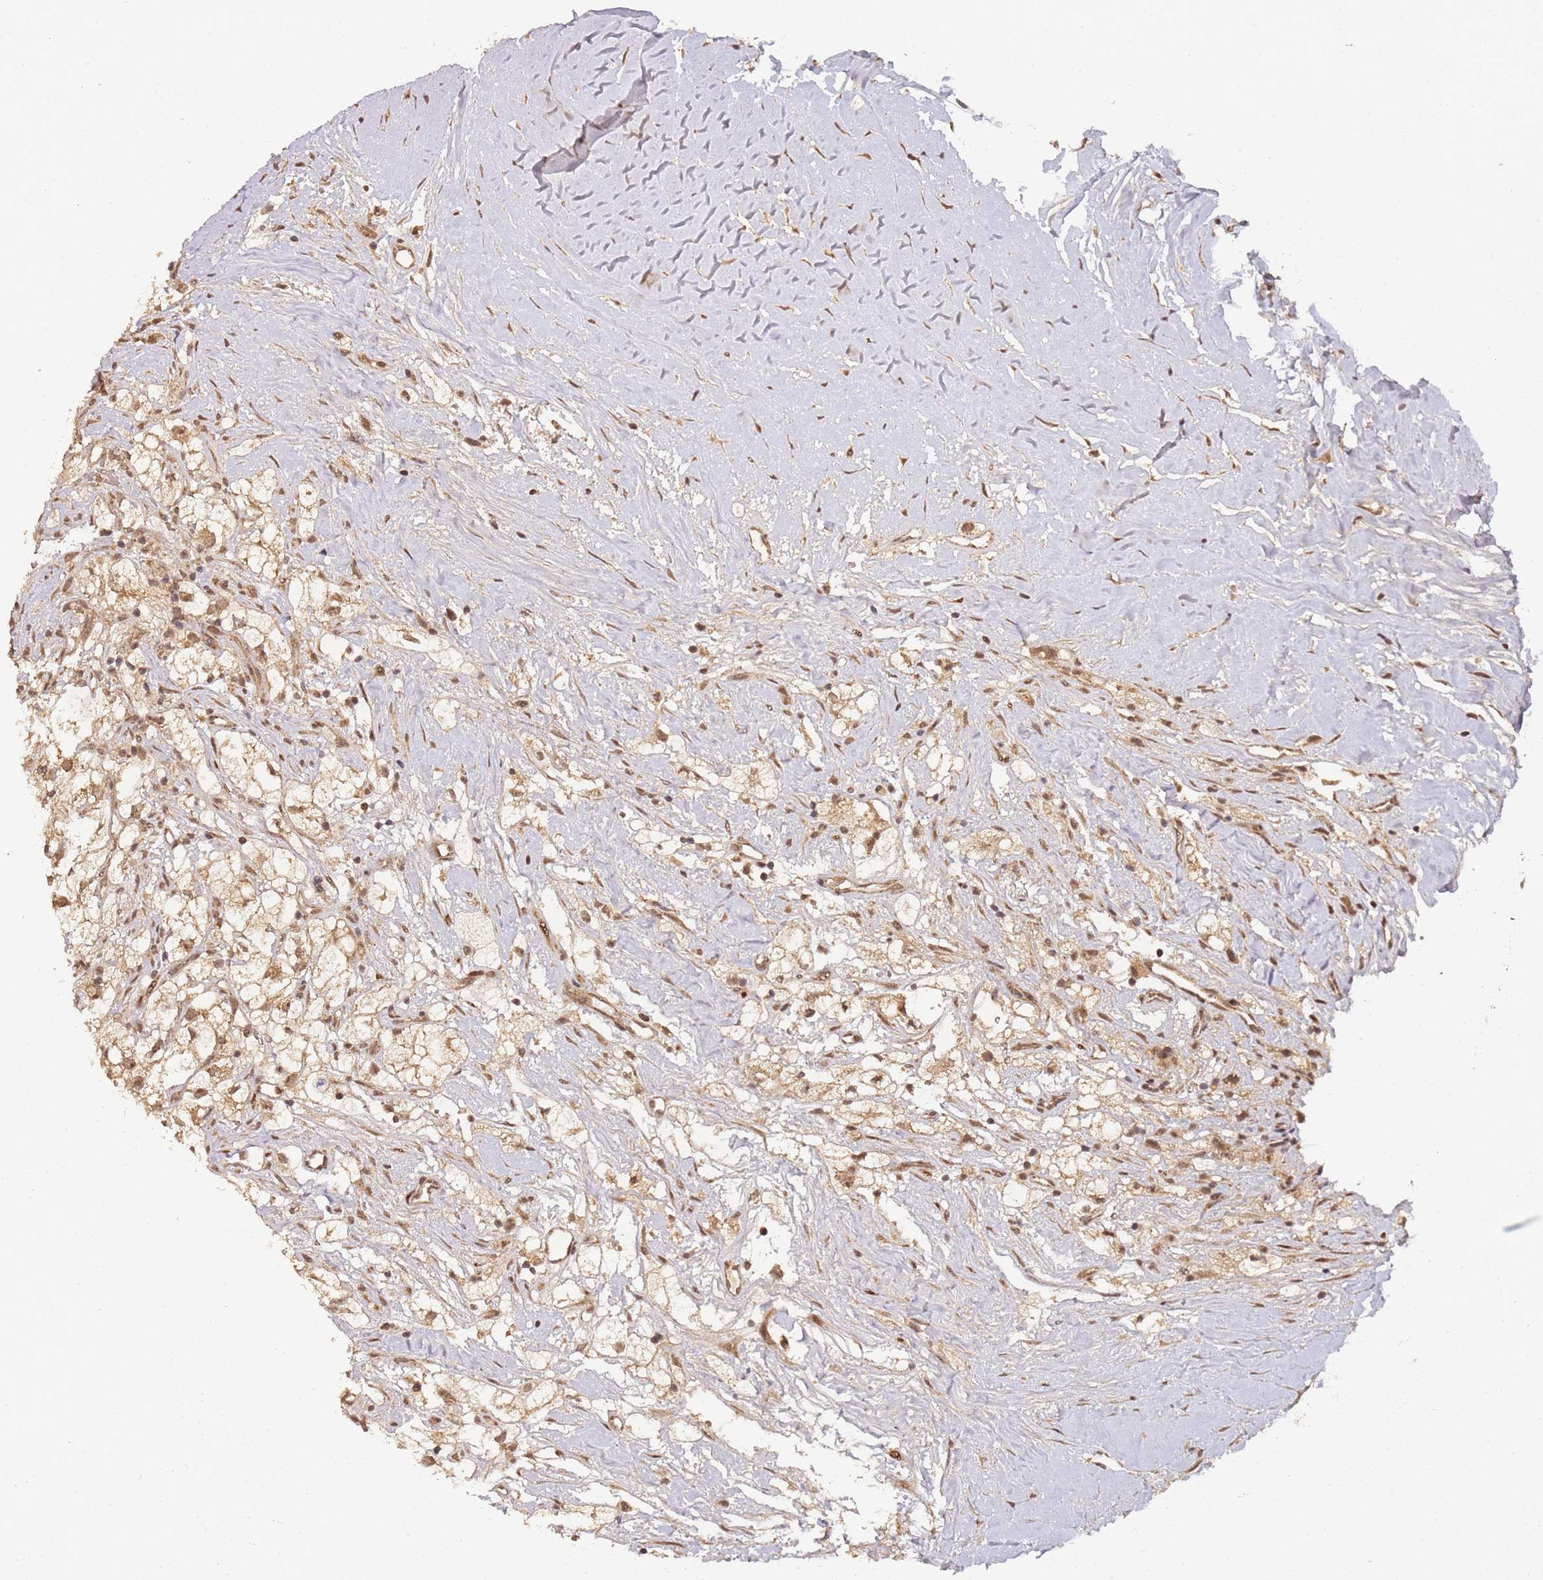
{"staining": {"intensity": "moderate", "quantity": ">75%", "location": "cytoplasmic/membranous,nuclear"}, "tissue": "renal cancer", "cell_type": "Tumor cells", "image_type": "cancer", "snomed": [{"axis": "morphology", "description": "Adenocarcinoma, NOS"}, {"axis": "topography", "description": "Kidney"}], "caption": "The histopathology image exhibits a brown stain indicating the presence of a protein in the cytoplasmic/membranous and nuclear of tumor cells in adenocarcinoma (renal). (DAB = brown stain, brightfield microscopy at high magnification).", "gene": "ZNF497", "patient": {"sex": "male", "age": 59}}